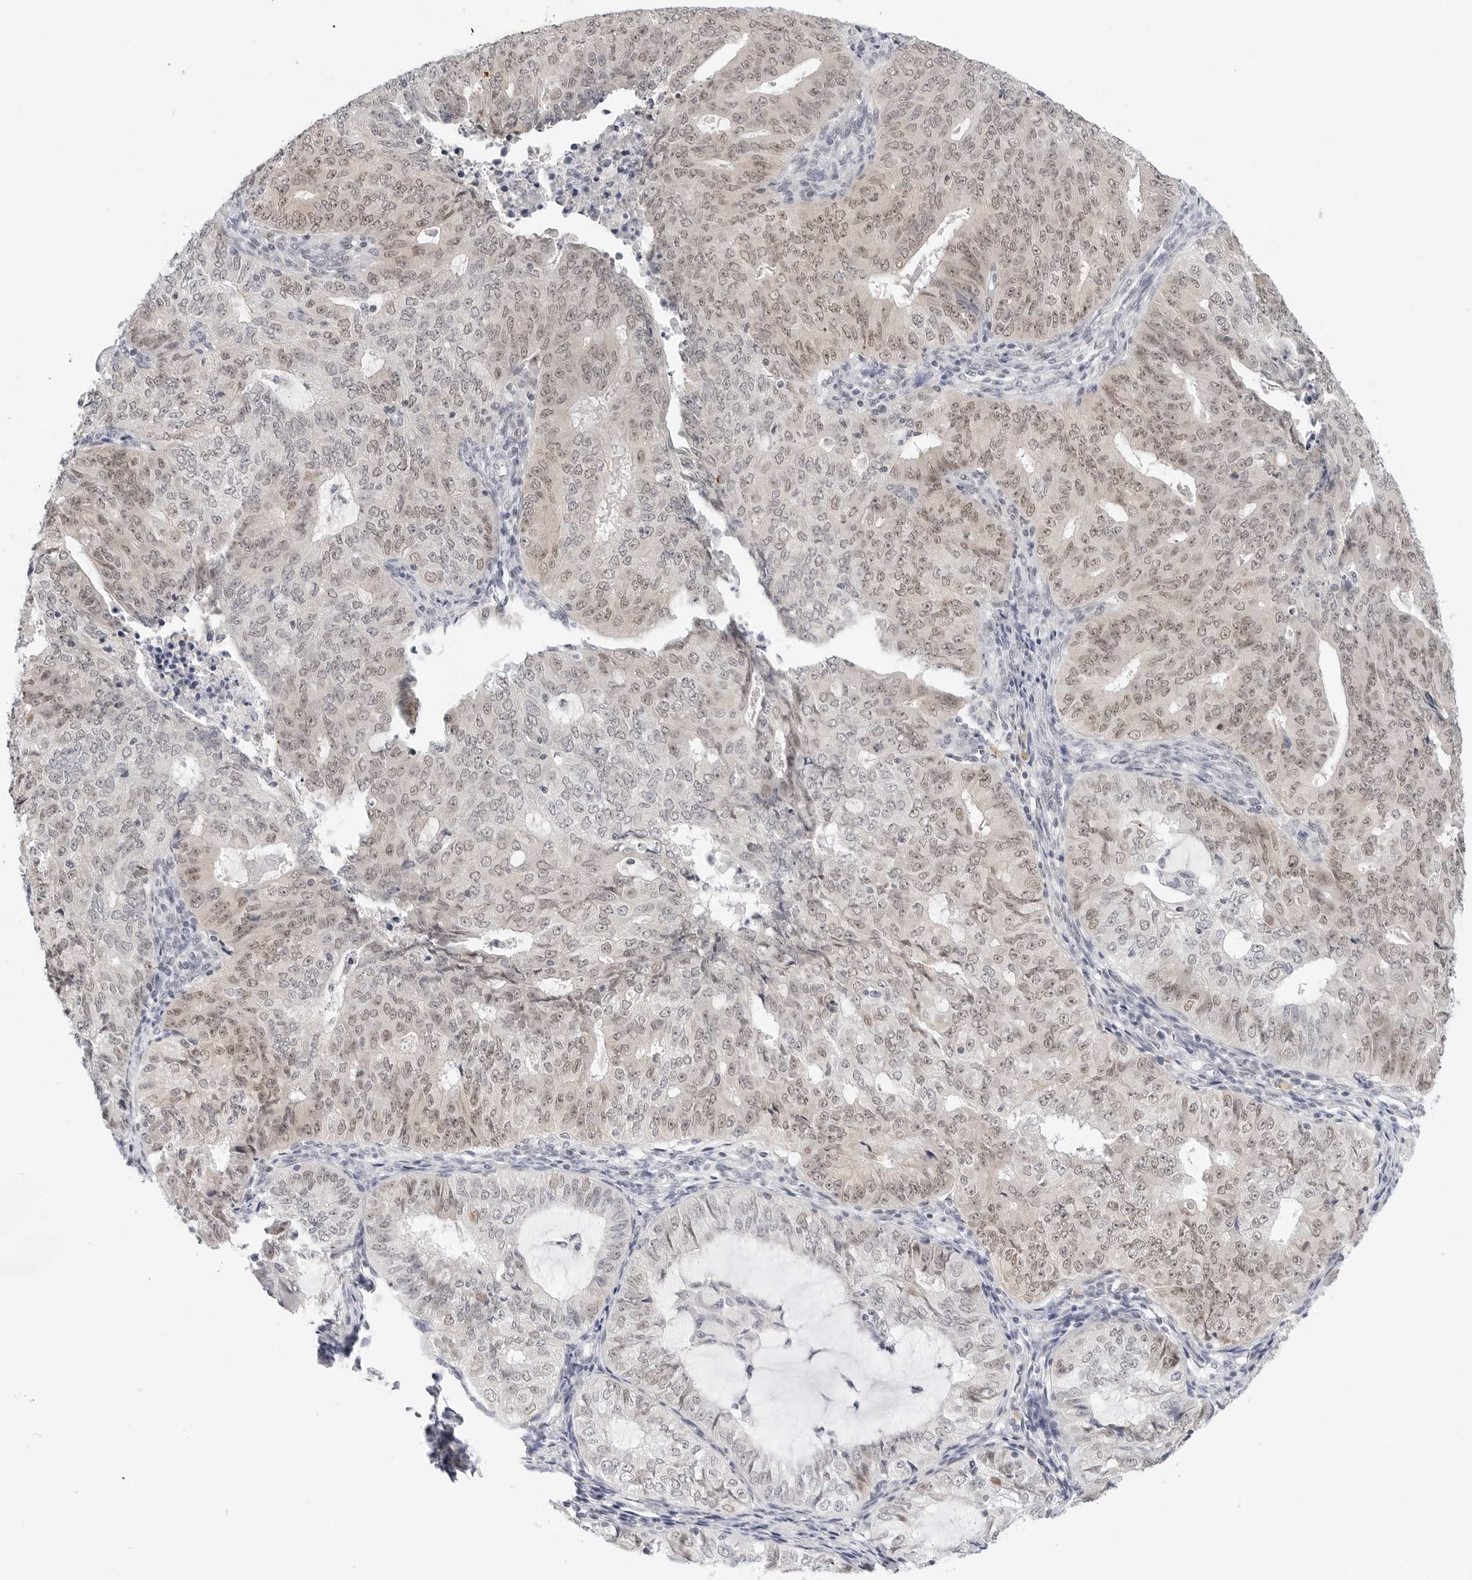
{"staining": {"intensity": "weak", "quantity": "25%-75%", "location": "nuclear"}, "tissue": "endometrial cancer", "cell_type": "Tumor cells", "image_type": "cancer", "snomed": [{"axis": "morphology", "description": "Adenocarcinoma, NOS"}, {"axis": "topography", "description": "Endometrium"}], "caption": "Weak nuclear protein expression is appreciated in approximately 25%-75% of tumor cells in endometrial cancer (adenocarcinoma).", "gene": "TSEN2", "patient": {"sex": "female", "age": 32}}